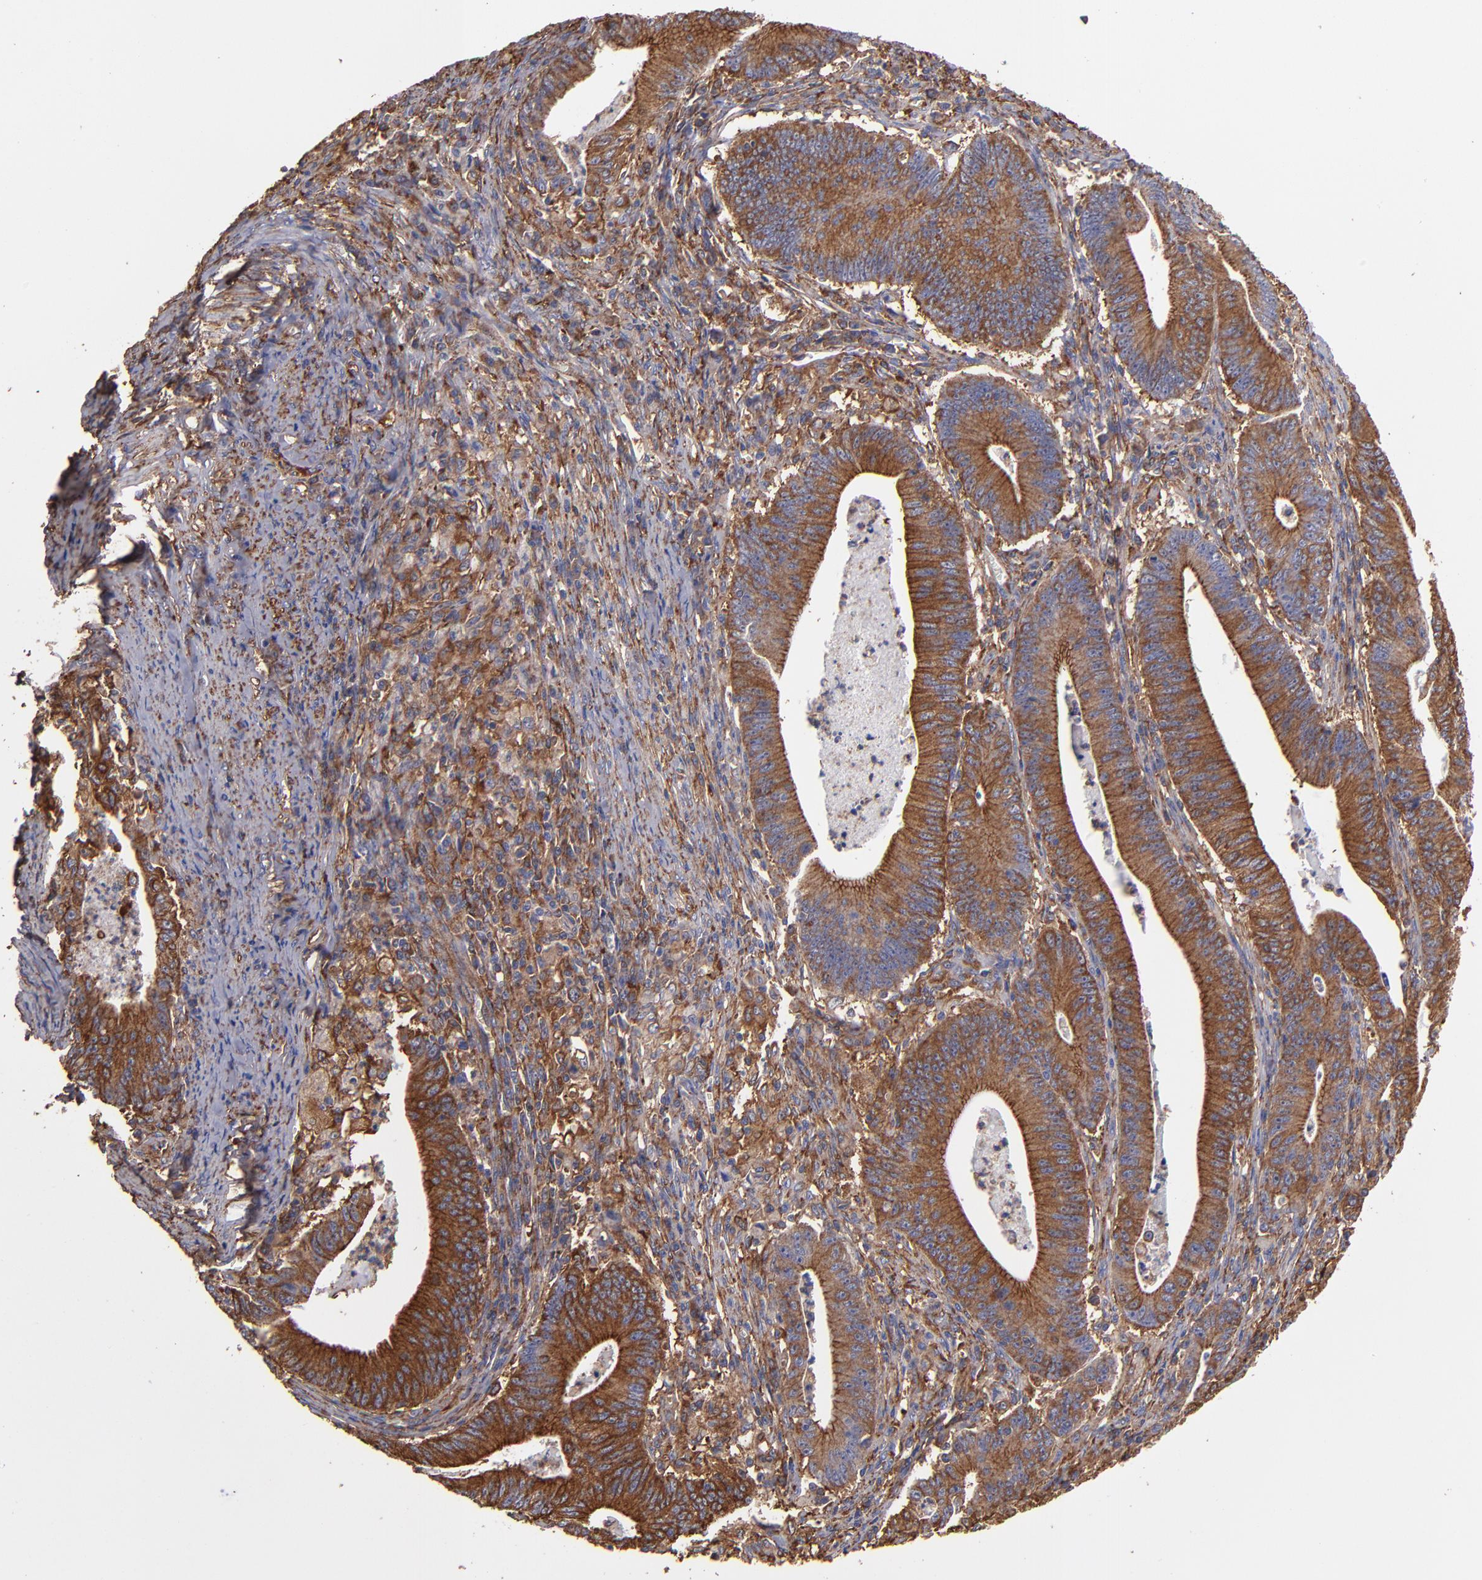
{"staining": {"intensity": "strong", "quantity": ">75%", "location": "cytoplasmic/membranous"}, "tissue": "stomach cancer", "cell_type": "Tumor cells", "image_type": "cancer", "snomed": [{"axis": "morphology", "description": "Adenocarcinoma, NOS"}, {"axis": "topography", "description": "Stomach, lower"}], "caption": "Strong cytoplasmic/membranous protein expression is identified in approximately >75% of tumor cells in stomach cancer (adenocarcinoma). (DAB IHC, brown staining for protein, blue staining for nuclei).", "gene": "MVP", "patient": {"sex": "female", "age": 86}}